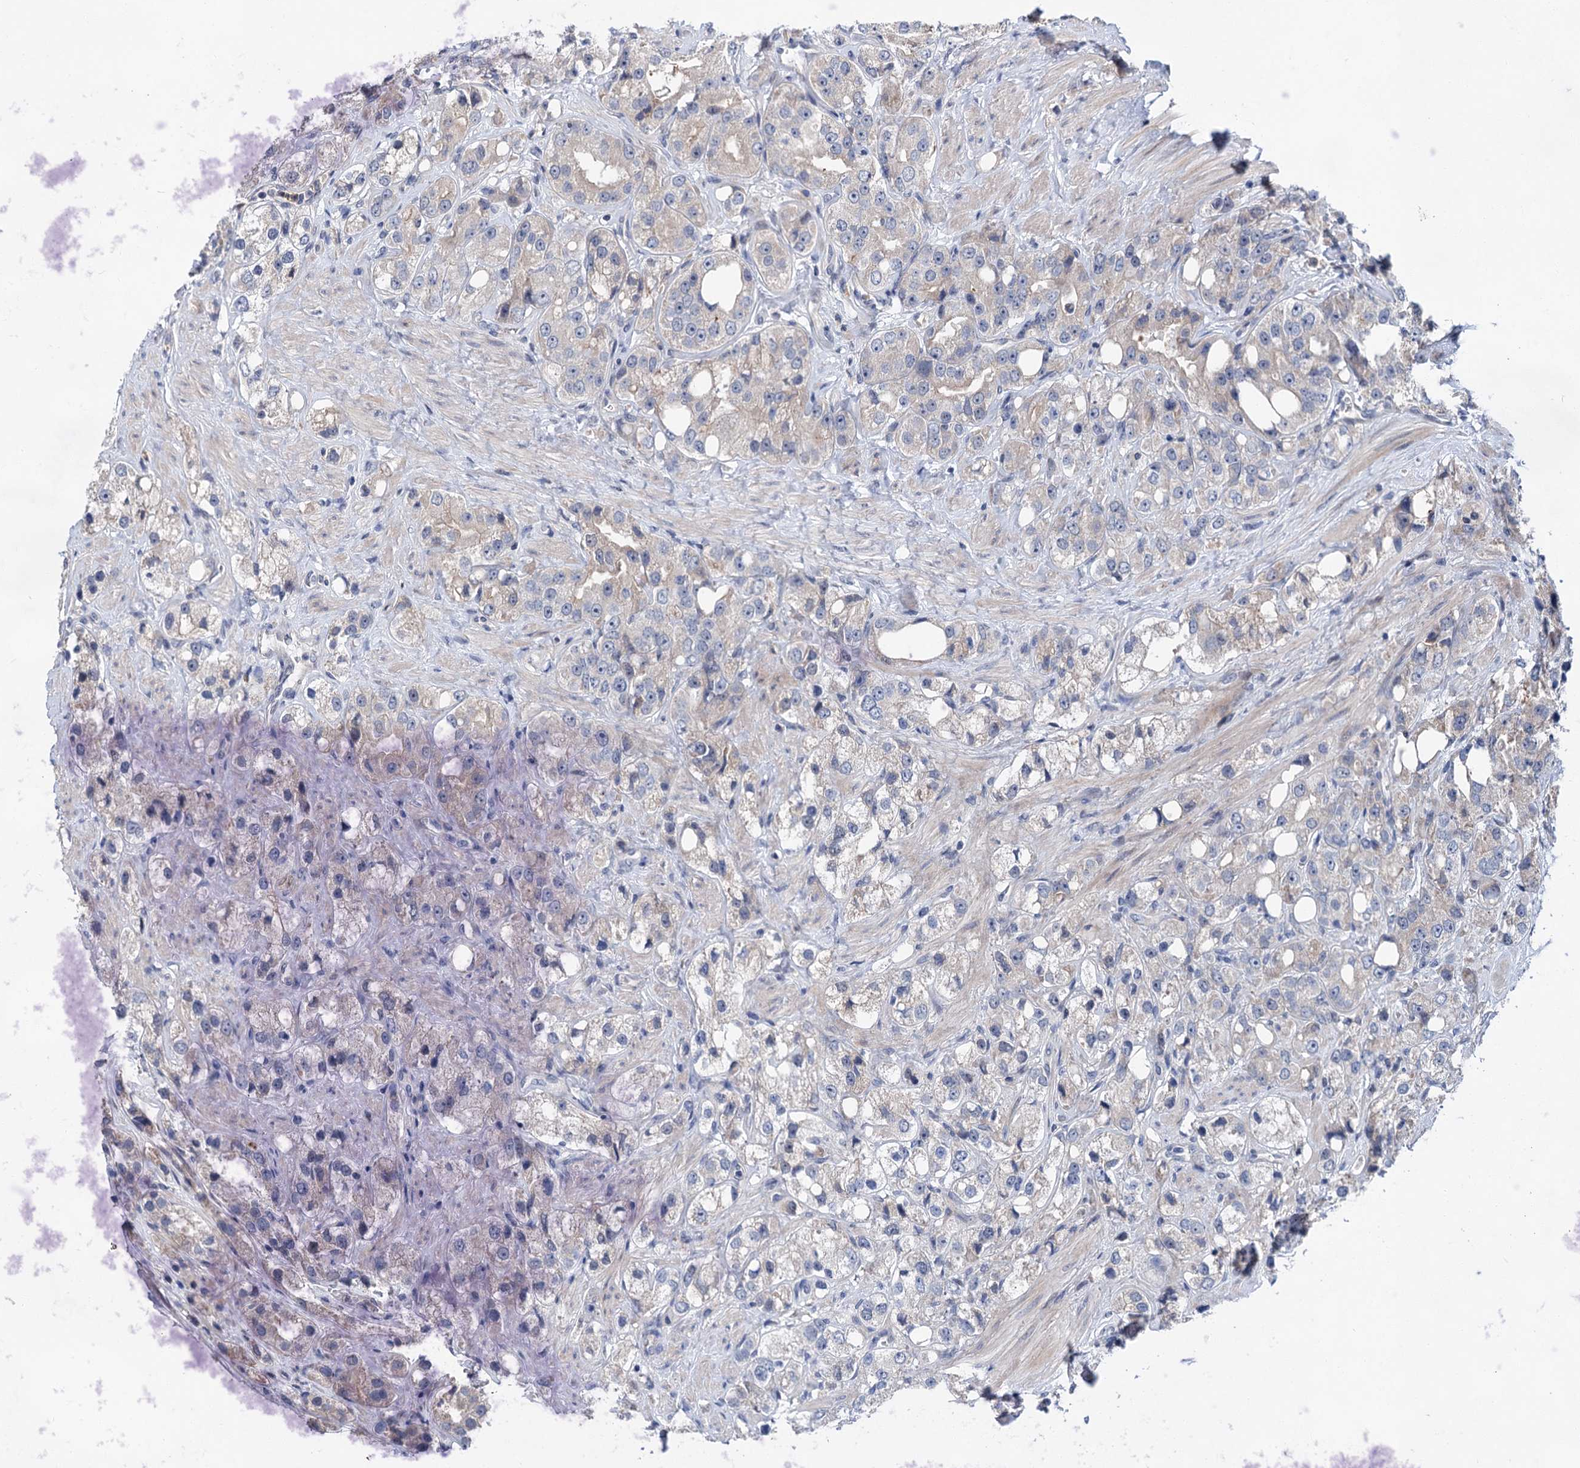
{"staining": {"intensity": "negative", "quantity": "none", "location": "none"}, "tissue": "prostate cancer", "cell_type": "Tumor cells", "image_type": "cancer", "snomed": [{"axis": "morphology", "description": "Adenocarcinoma, NOS"}, {"axis": "topography", "description": "Prostate"}], "caption": "The photomicrograph displays no significant expression in tumor cells of prostate cancer (adenocarcinoma).", "gene": "MORN3", "patient": {"sex": "male", "age": 79}}